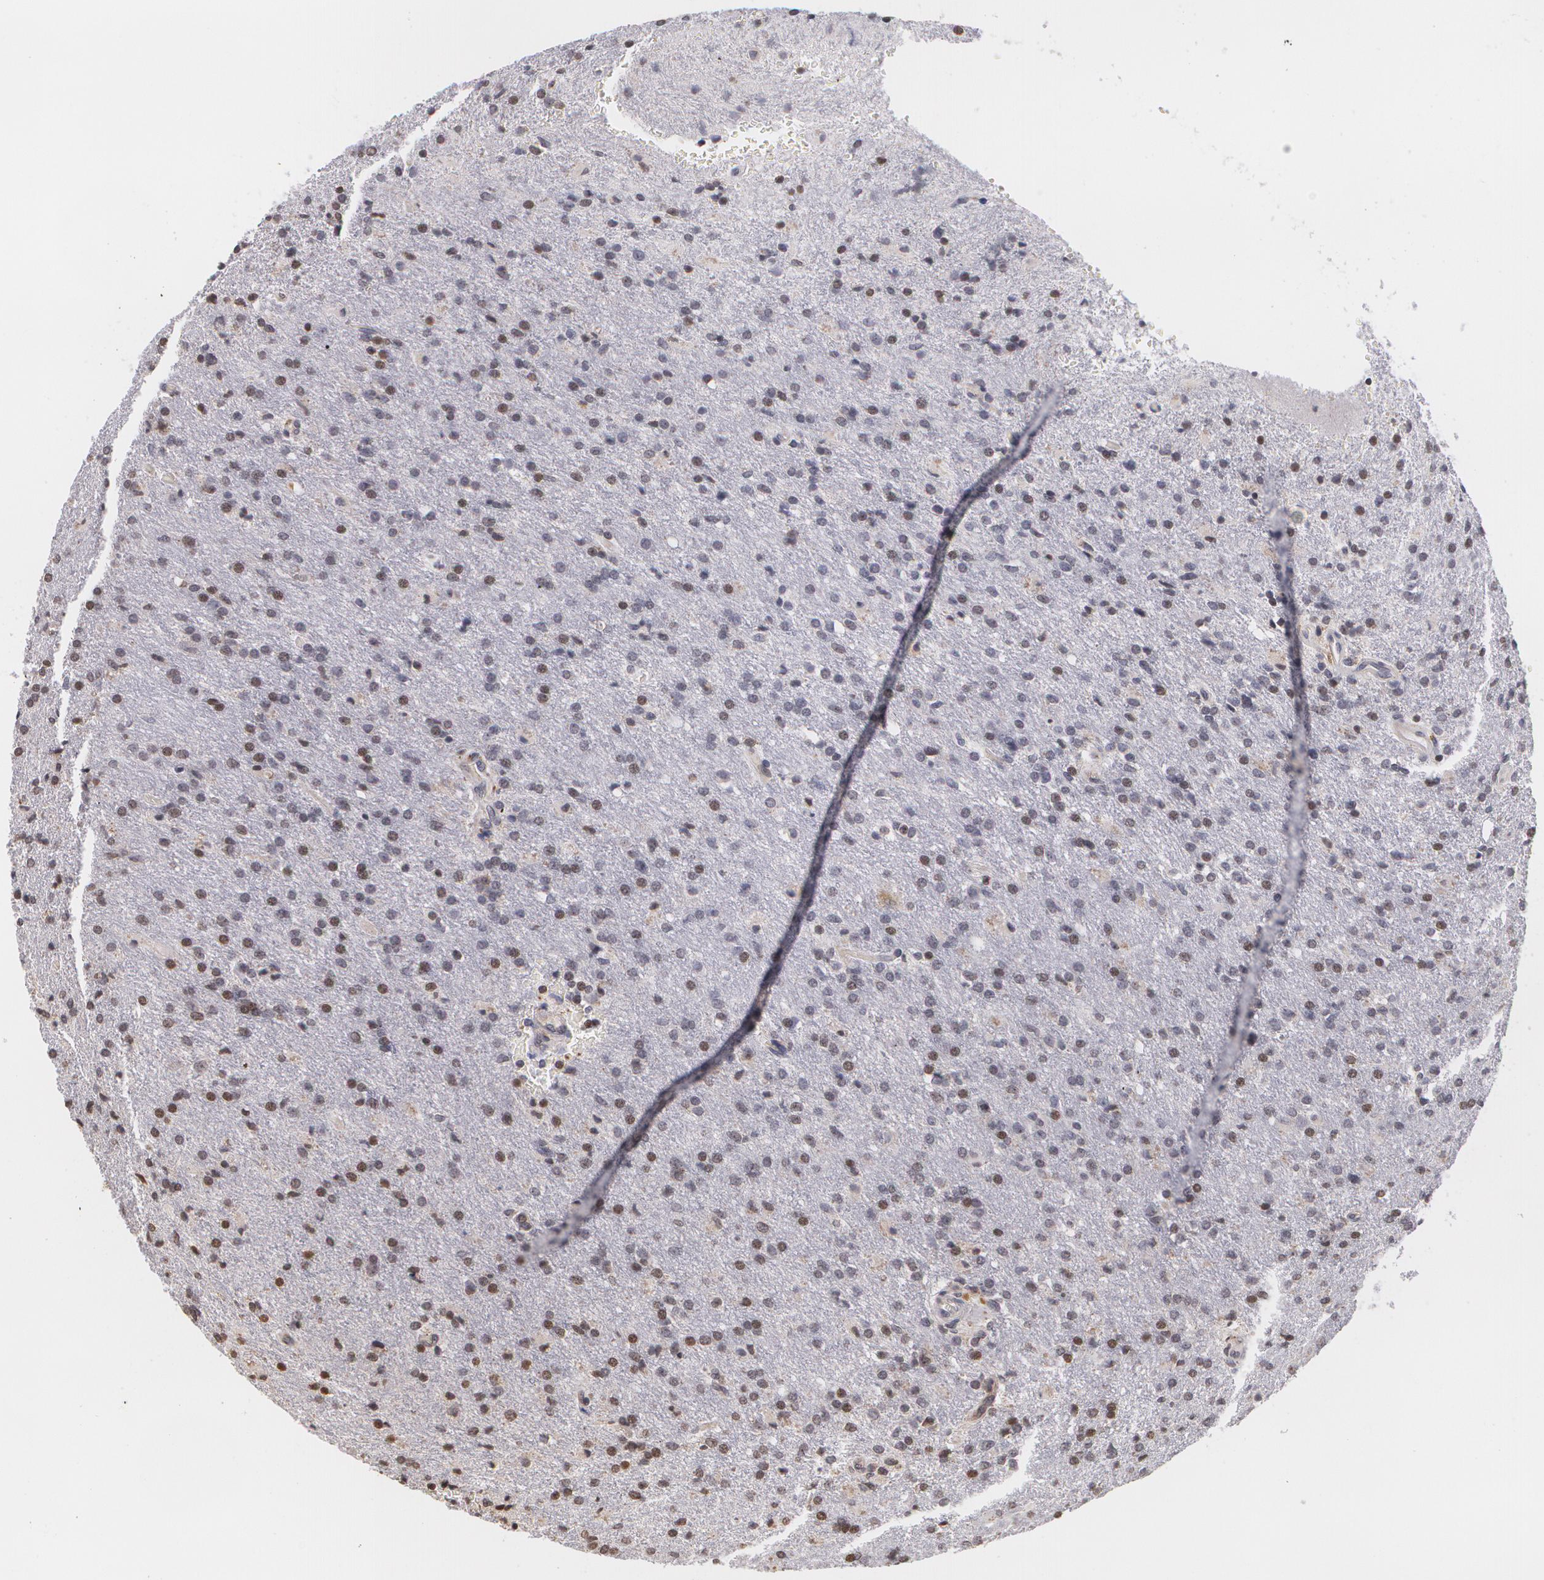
{"staining": {"intensity": "negative", "quantity": "none", "location": "none"}, "tissue": "glioma", "cell_type": "Tumor cells", "image_type": "cancer", "snomed": [{"axis": "morphology", "description": "Glioma, malignant, High grade"}, {"axis": "topography", "description": "Brain"}], "caption": "Immunohistochemical staining of human malignant glioma (high-grade) exhibits no significant positivity in tumor cells.", "gene": "VAV3", "patient": {"sex": "male", "age": 68}}